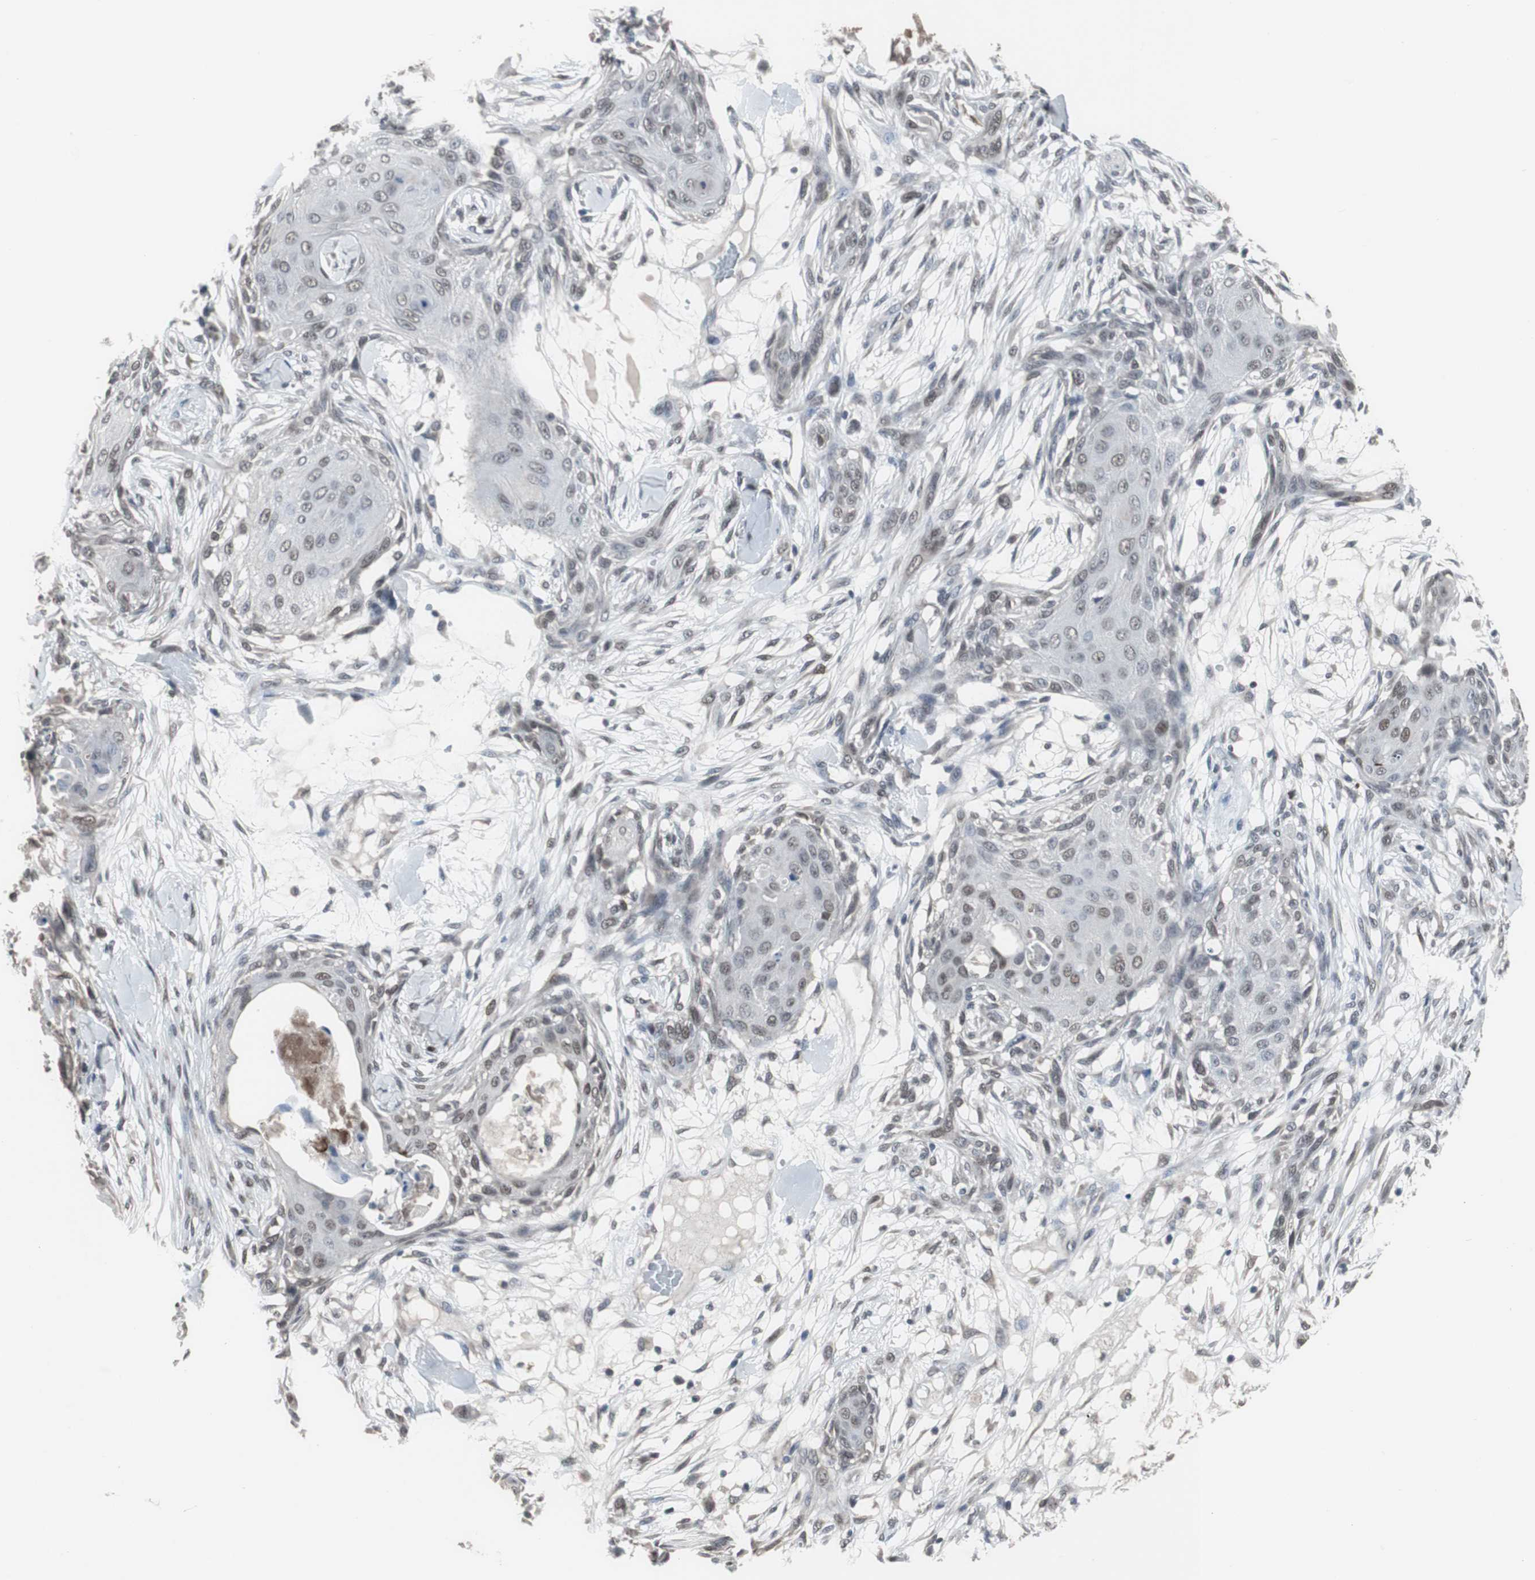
{"staining": {"intensity": "weak", "quantity": ">75%", "location": "nuclear"}, "tissue": "skin cancer", "cell_type": "Tumor cells", "image_type": "cancer", "snomed": [{"axis": "morphology", "description": "Squamous cell carcinoma, NOS"}, {"axis": "topography", "description": "Skin"}], "caption": "DAB (3,3'-diaminobenzidine) immunohistochemical staining of squamous cell carcinoma (skin) demonstrates weak nuclear protein expression in about >75% of tumor cells.", "gene": "FOXP4", "patient": {"sex": "female", "age": 59}}